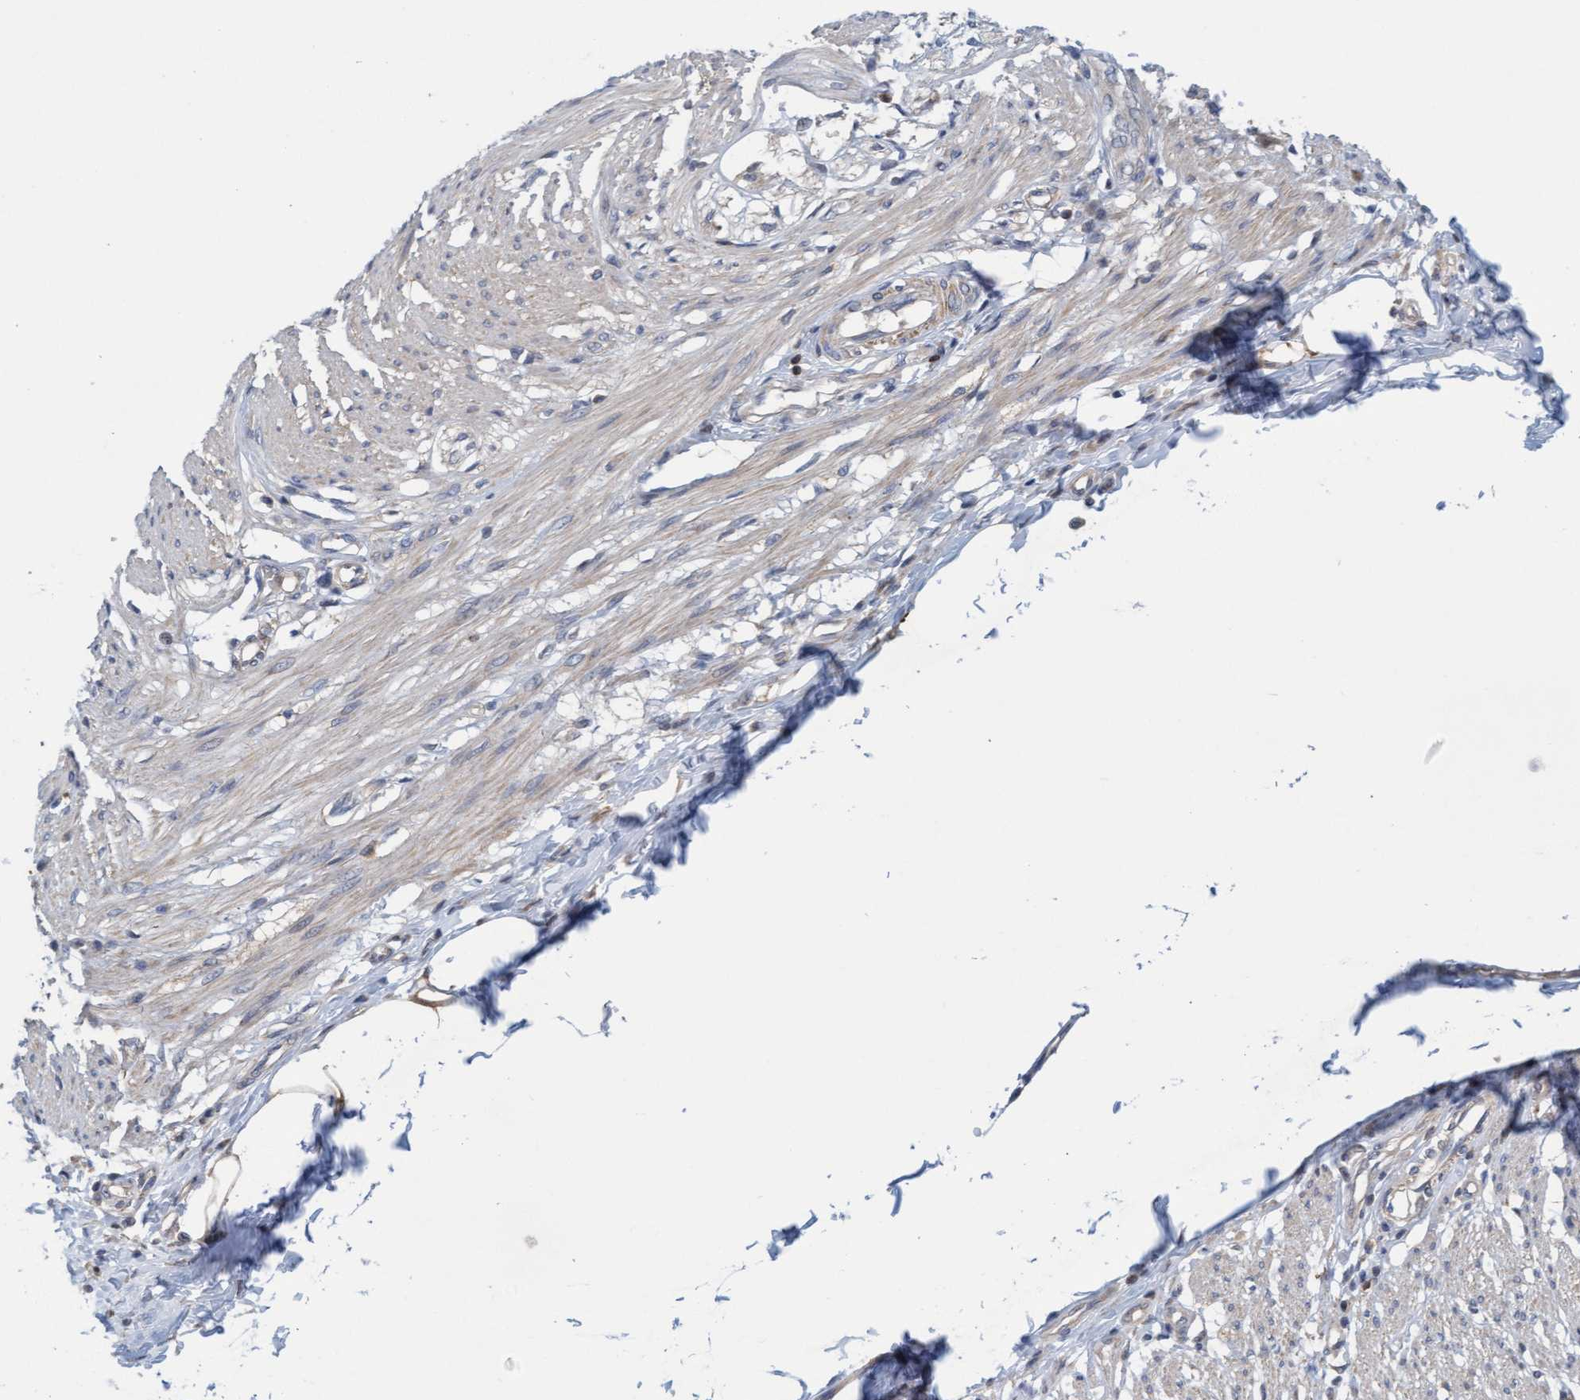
{"staining": {"intensity": "negative", "quantity": "none", "location": "none"}, "tissue": "smooth muscle", "cell_type": "Smooth muscle cells", "image_type": "normal", "snomed": [{"axis": "morphology", "description": "Normal tissue, NOS"}, {"axis": "morphology", "description": "Adenocarcinoma, NOS"}, {"axis": "topography", "description": "Colon"}, {"axis": "topography", "description": "Peripheral nerve tissue"}], "caption": "DAB immunohistochemical staining of unremarkable human smooth muscle displays no significant staining in smooth muscle cells. The staining was performed using DAB (3,3'-diaminobenzidine) to visualize the protein expression in brown, while the nuclei were stained in blue with hematoxylin (Magnification: 20x).", "gene": "KLHL25", "patient": {"sex": "male", "age": 14}}